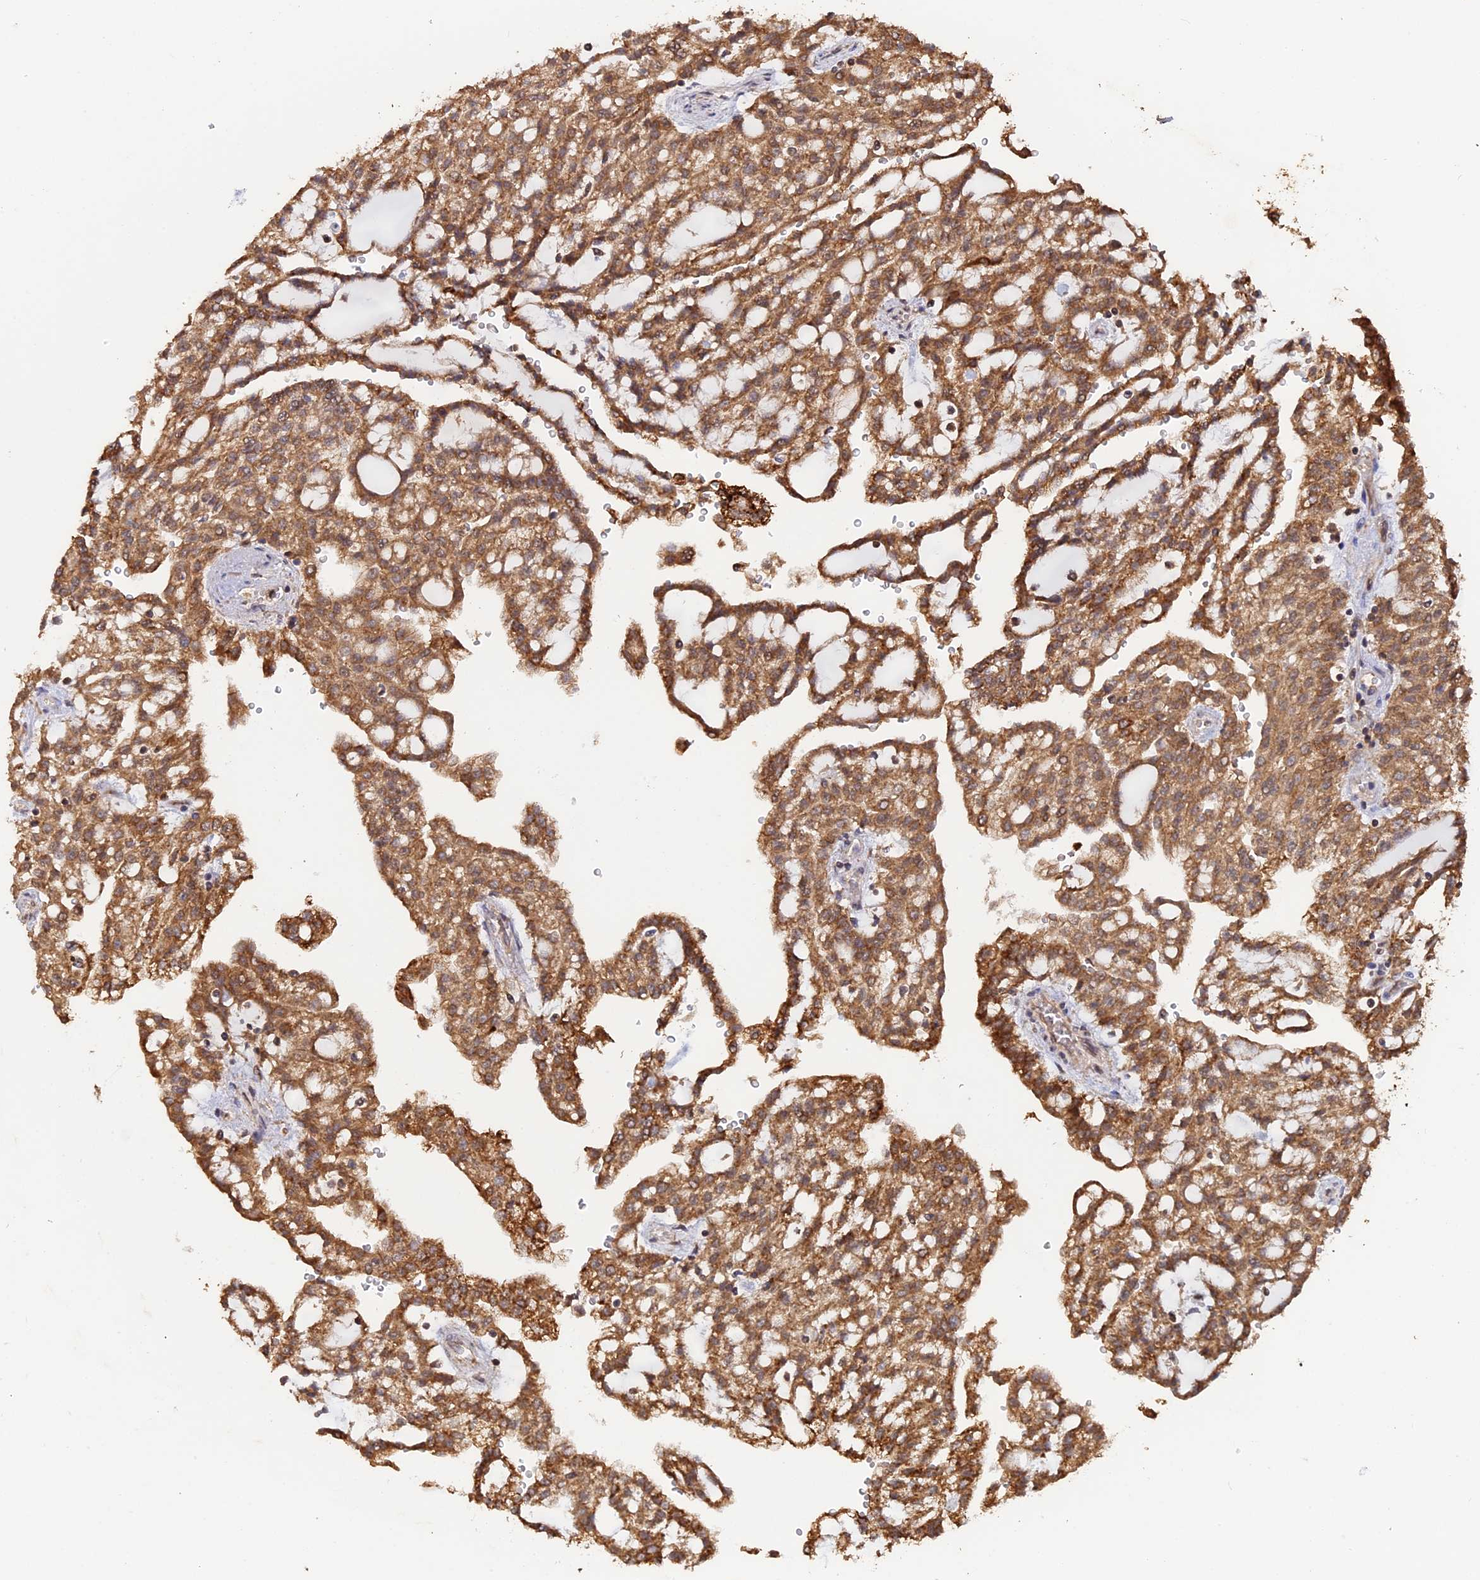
{"staining": {"intensity": "moderate", "quantity": ">75%", "location": "cytoplasmic/membranous"}, "tissue": "renal cancer", "cell_type": "Tumor cells", "image_type": "cancer", "snomed": [{"axis": "morphology", "description": "Adenocarcinoma, NOS"}, {"axis": "topography", "description": "Kidney"}], "caption": "Tumor cells exhibit medium levels of moderate cytoplasmic/membranous staining in approximately >75% of cells in human renal cancer (adenocarcinoma).", "gene": "FAM210B", "patient": {"sex": "male", "age": 63}}